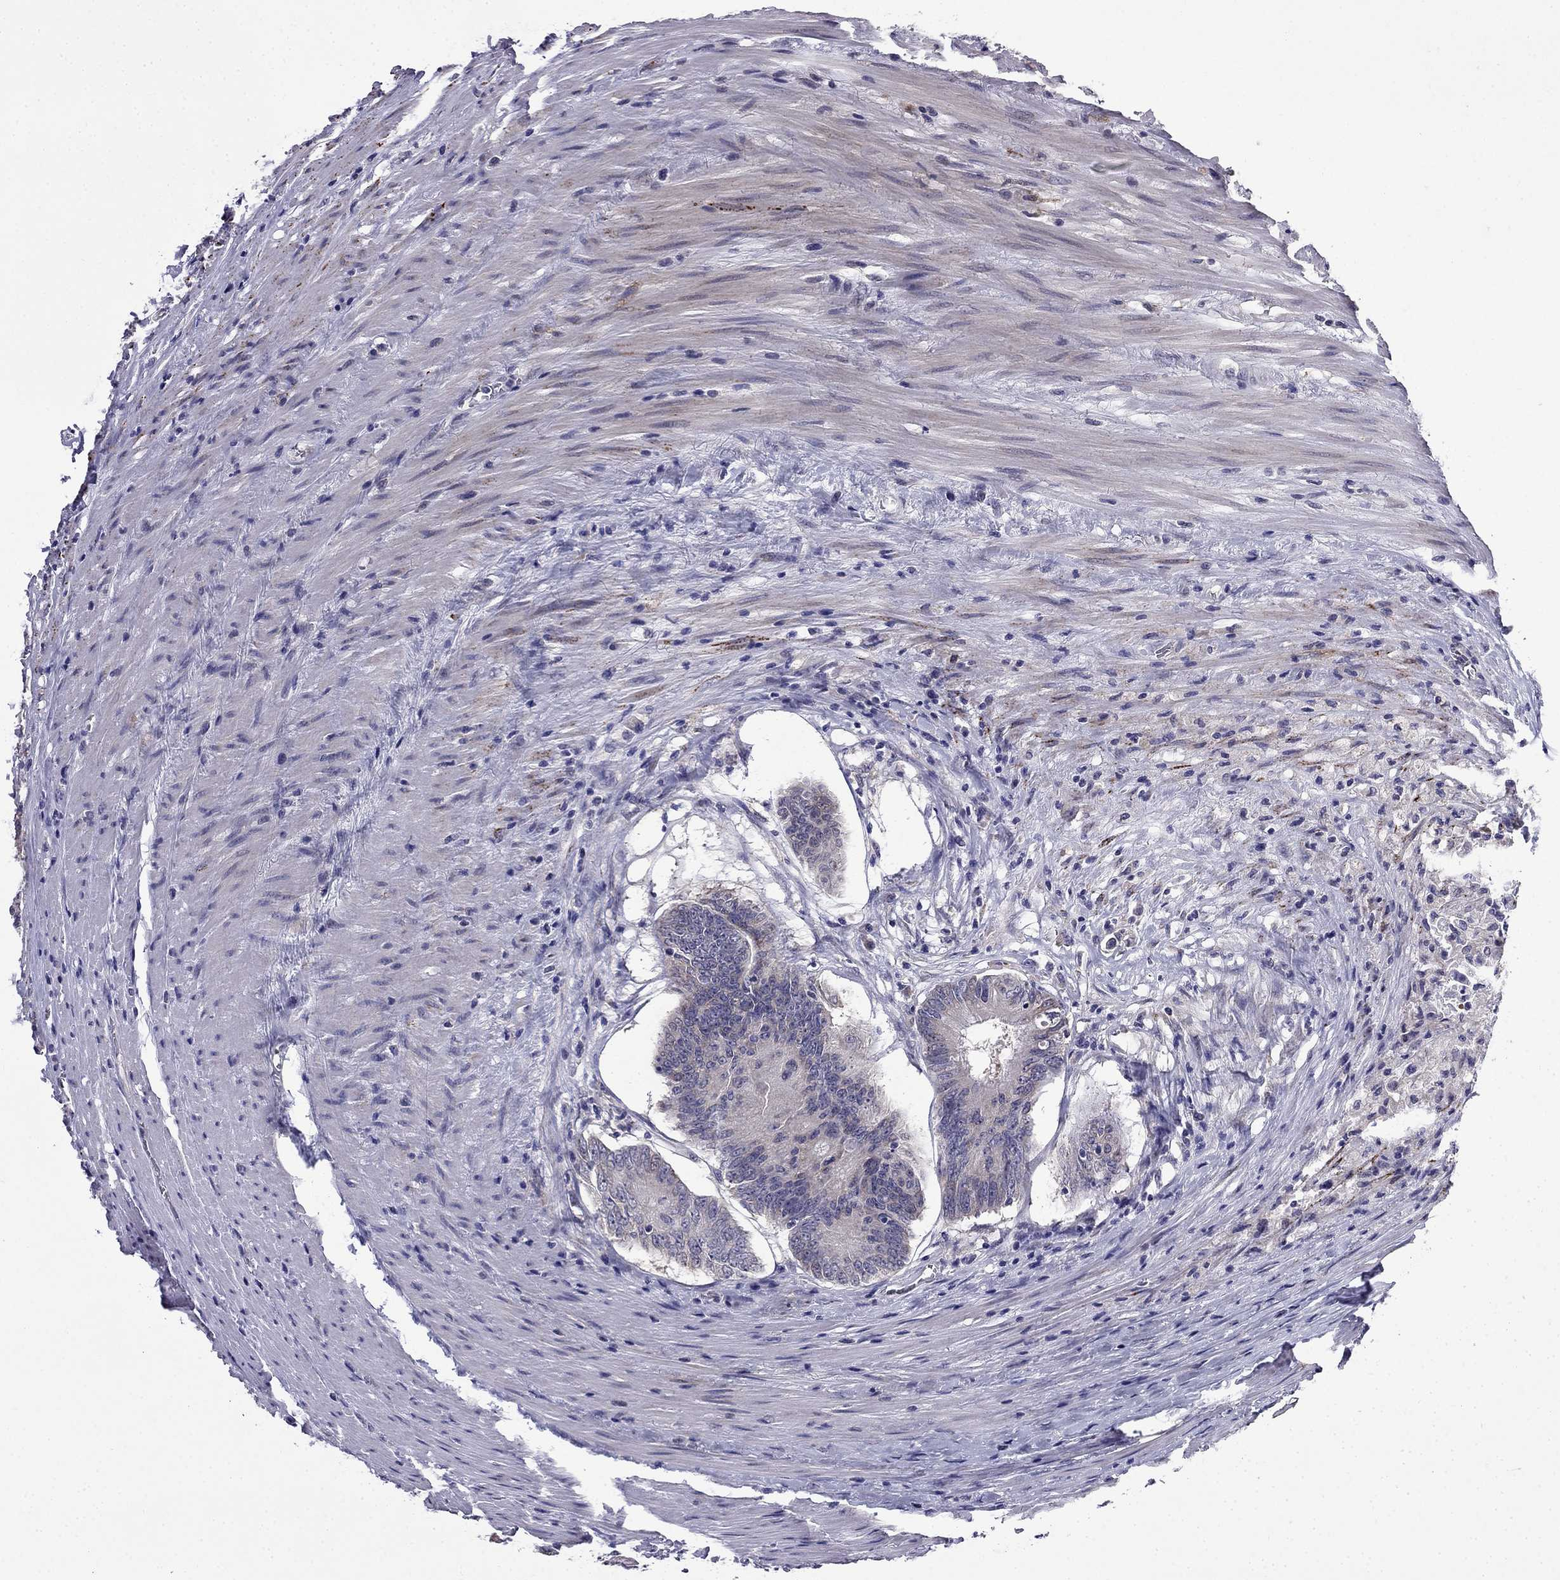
{"staining": {"intensity": "negative", "quantity": "none", "location": "none"}, "tissue": "colorectal cancer", "cell_type": "Tumor cells", "image_type": "cancer", "snomed": [{"axis": "morphology", "description": "Adenocarcinoma, NOS"}, {"axis": "topography", "description": "Rectum"}], "caption": "Adenocarcinoma (colorectal) stained for a protein using IHC reveals no staining tumor cells.", "gene": "PI16", "patient": {"sex": "male", "age": 59}}